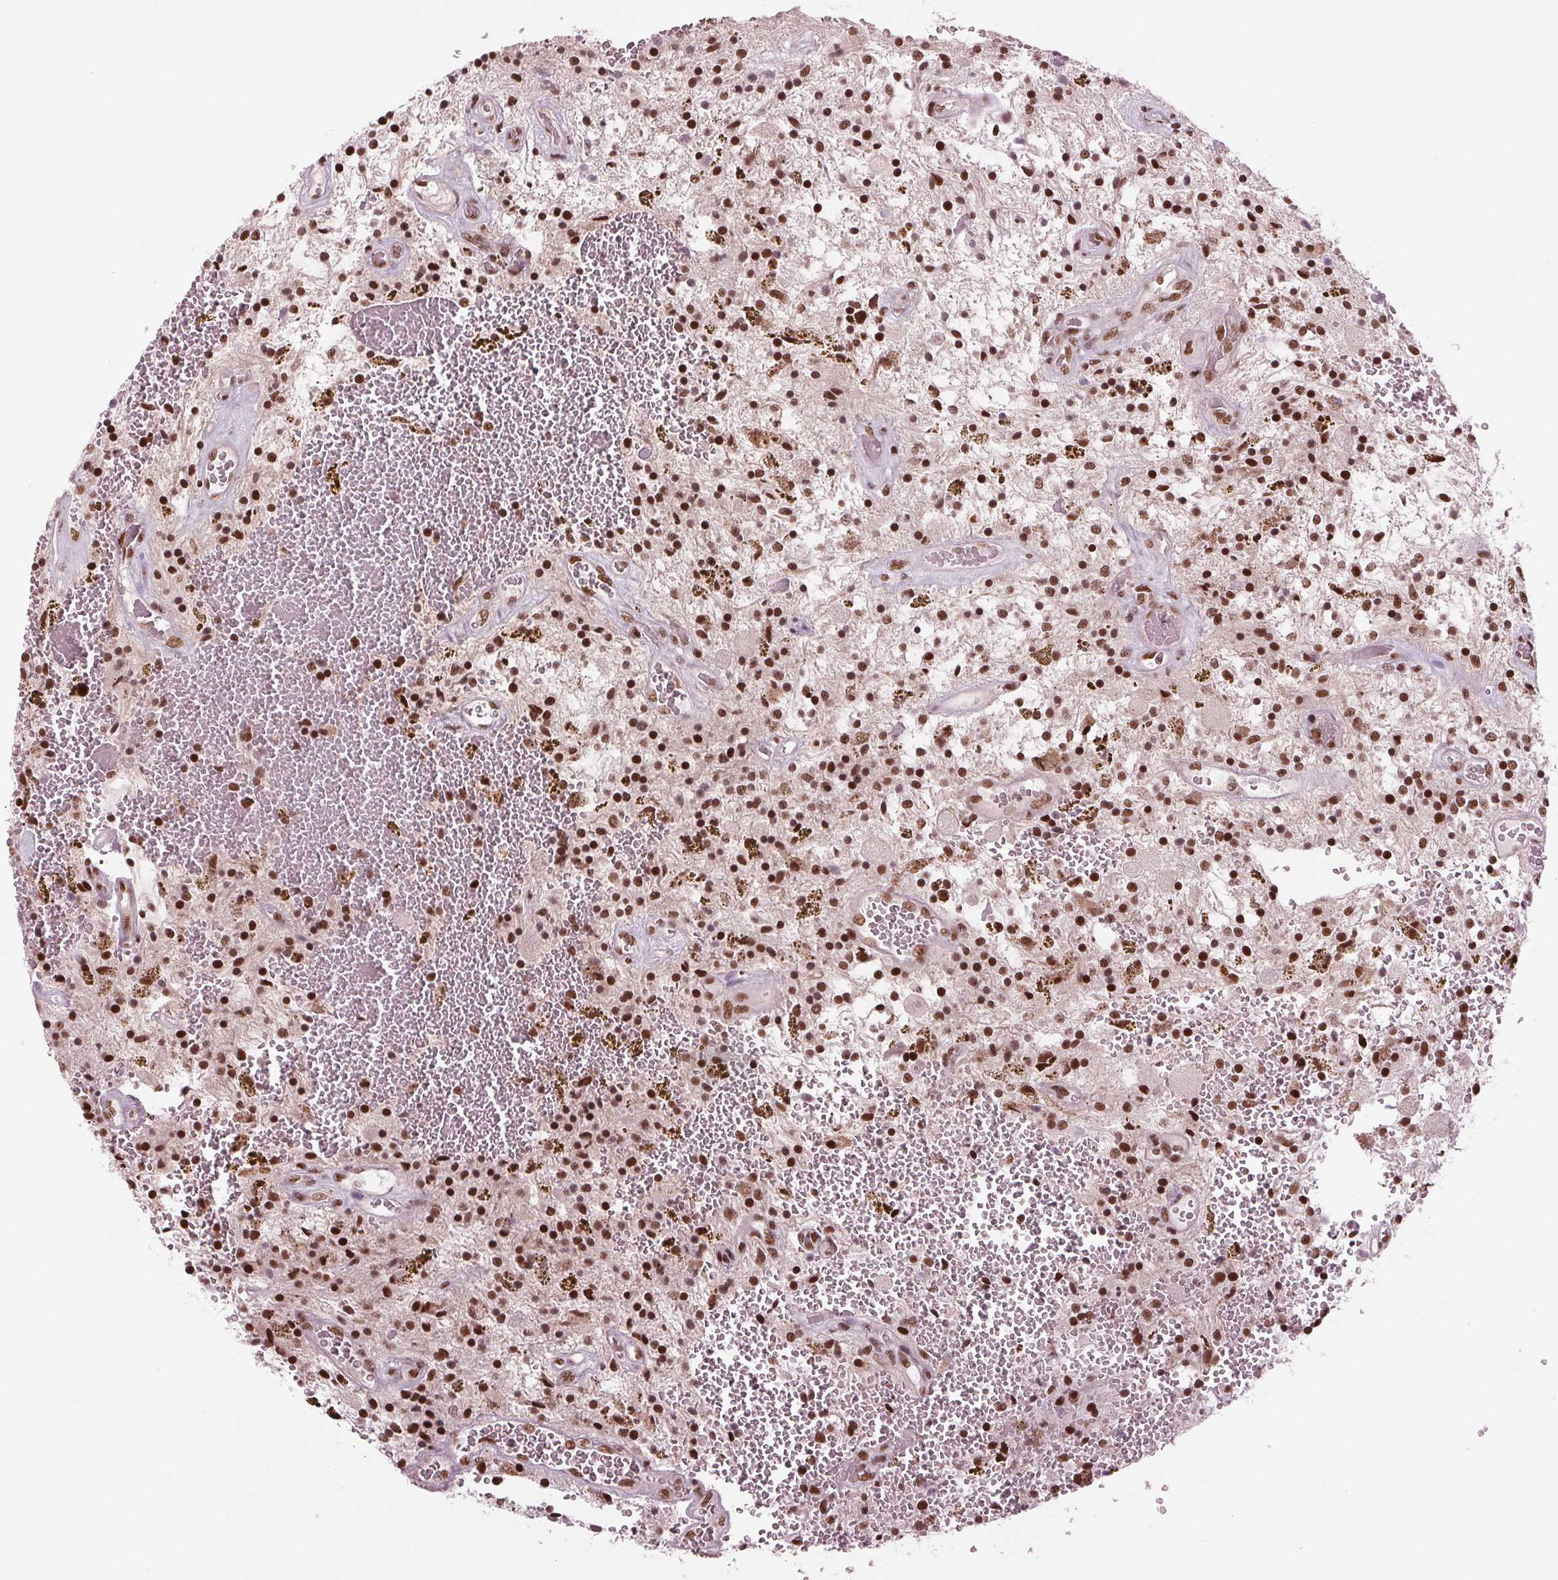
{"staining": {"intensity": "strong", "quantity": ">75%", "location": "nuclear"}, "tissue": "glioma", "cell_type": "Tumor cells", "image_type": "cancer", "snomed": [{"axis": "morphology", "description": "Glioma, malignant, Low grade"}, {"axis": "topography", "description": "Cerebellum"}], "caption": "An IHC photomicrograph of neoplastic tissue is shown. Protein staining in brown labels strong nuclear positivity in malignant glioma (low-grade) within tumor cells.", "gene": "LSM2", "patient": {"sex": "female", "age": 14}}